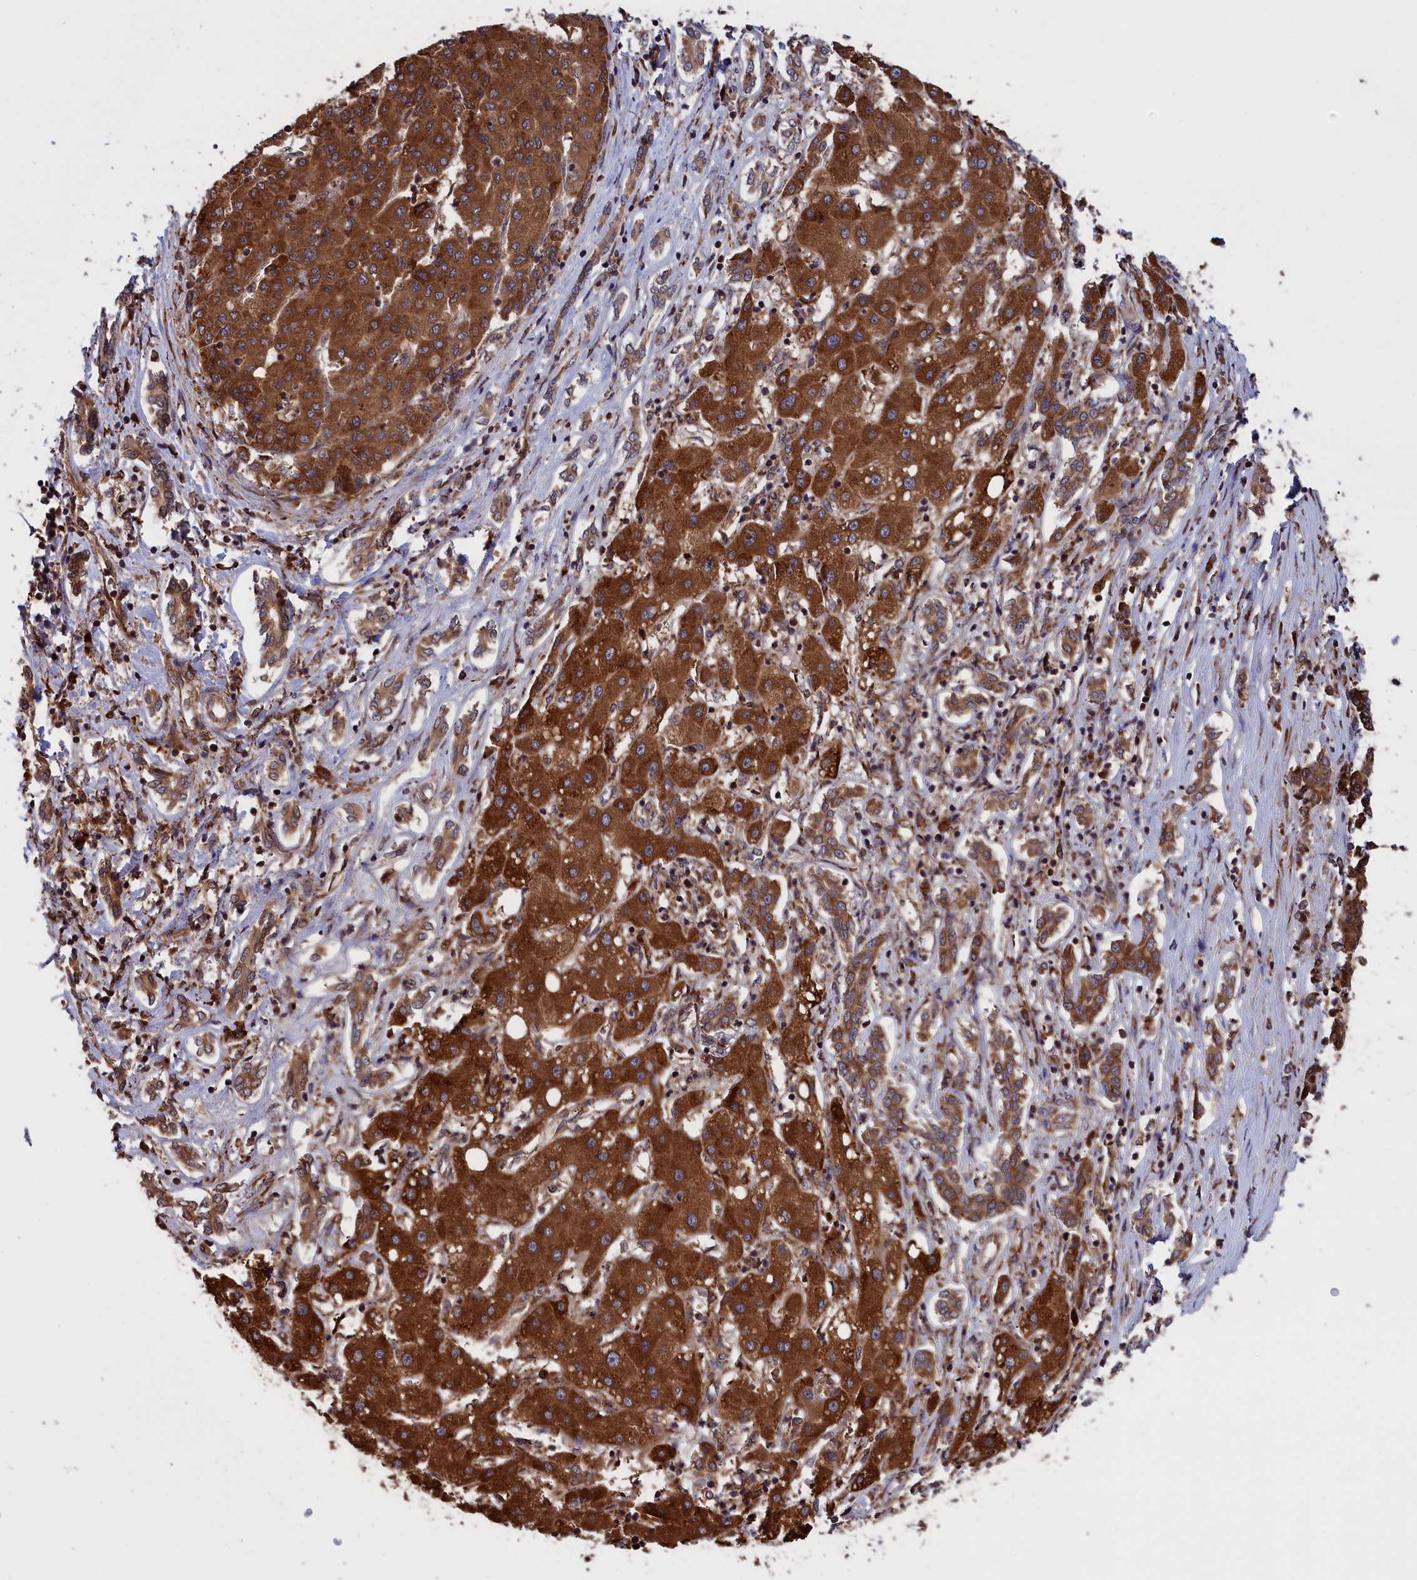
{"staining": {"intensity": "strong", "quantity": ">75%", "location": "cytoplasmic/membranous"}, "tissue": "liver cancer", "cell_type": "Tumor cells", "image_type": "cancer", "snomed": [{"axis": "morphology", "description": "Carcinoma, Hepatocellular, NOS"}, {"axis": "topography", "description": "Liver"}], "caption": "Human liver cancer stained for a protein (brown) exhibits strong cytoplasmic/membranous positive expression in approximately >75% of tumor cells.", "gene": "PLA2G4C", "patient": {"sex": "male", "age": 65}}